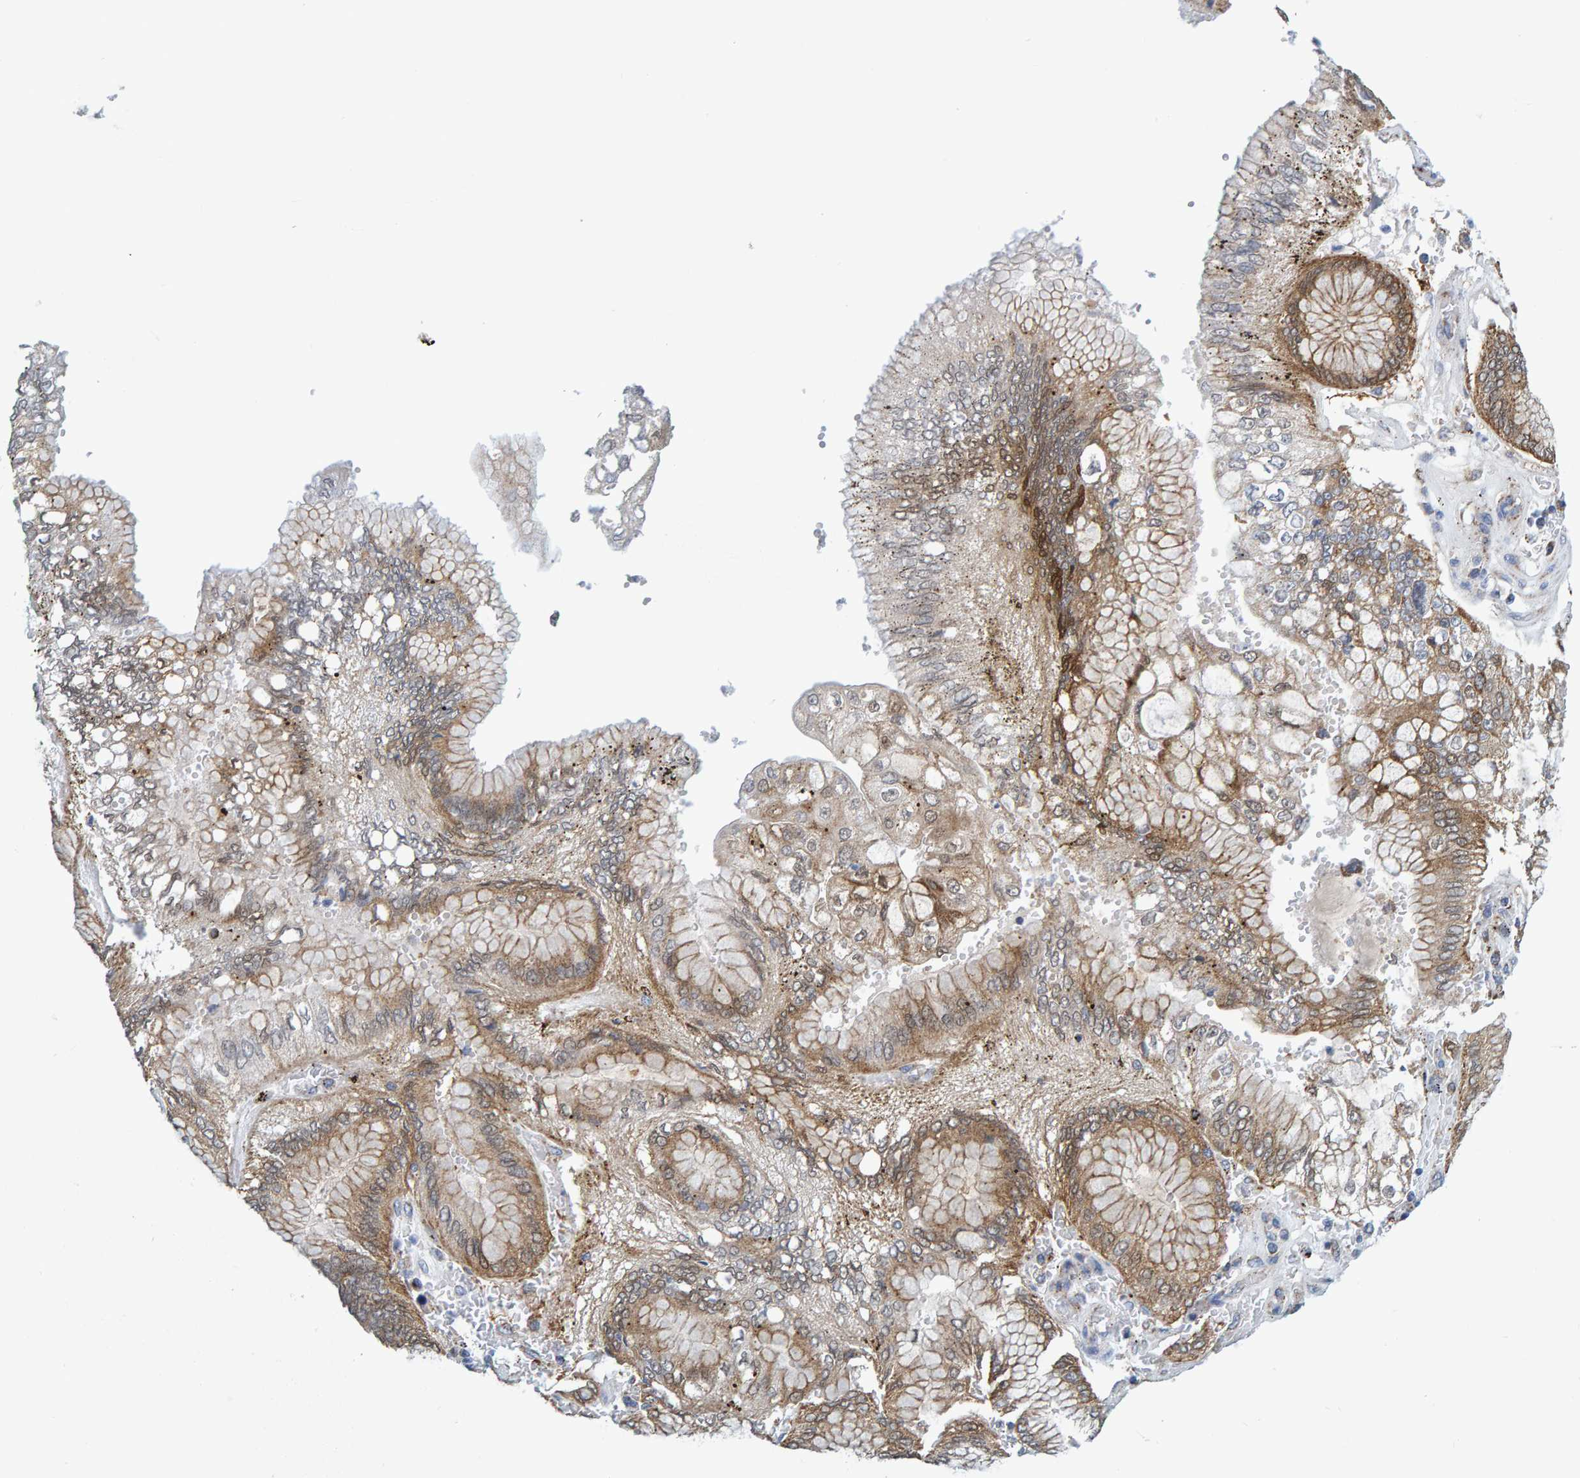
{"staining": {"intensity": "moderate", "quantity": "25%-75%", "location": "cytoplasmic/membranous"}, "tissue": "stomach cancer", "cell_type": "Tumor cells", "image_type": "cancer", "snomed": [{"axis": "morphology", "description": "Adenocarcinoma, NOS"}, {"axis": "topography", "description": "Stomach"}], "caption": "Immunohistochemical staining of human stomach adenocarcinoma demonstrates moderate cytoplasmic/membranous protein expression in about 25%-75% of tumor cells.", "gene": "MRPS7", "patient": {"sex": "male", "age": 76}}